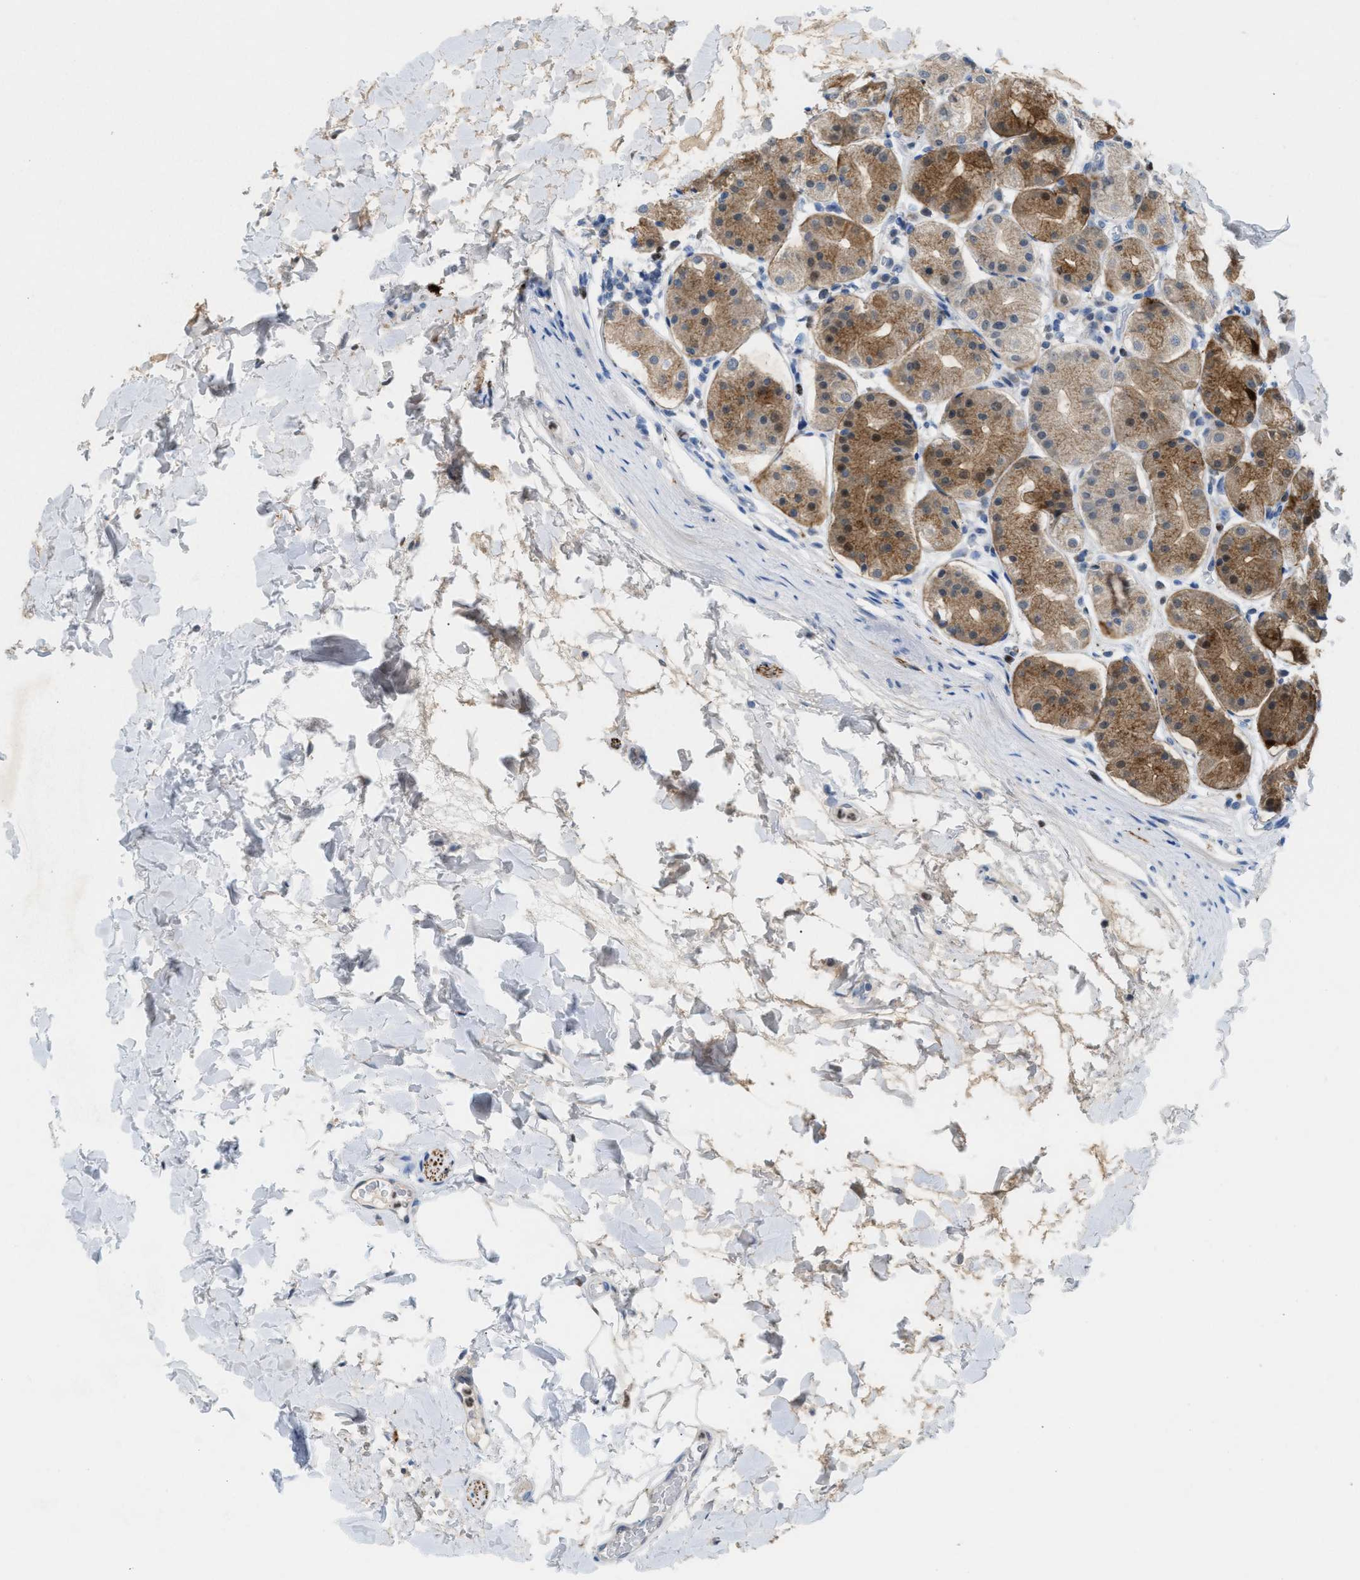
{"staining": {"intensity": "moderate", "quantity": "25%-75%", "location": "cytoplasmic/membranous,nuclear"}, "tissue": "stomach", "cell_type": "Glandular cells", "image_type": "normal", "snomed": [{"axis": "morphology", "description": "Normal tissue, NOS"}, {"axis": "topography", "description": "Stomach"}, {"axis": "topography", "description": "Stomach, lower"}], "caption": "Stomach stained with a brown dye displays moderate cytoplasmic/membranous,nuclear positive staining in about 25%-75% of glandular cells.", "gene": "PPM1D", "patient": {"sex": "female", "age": 56}}